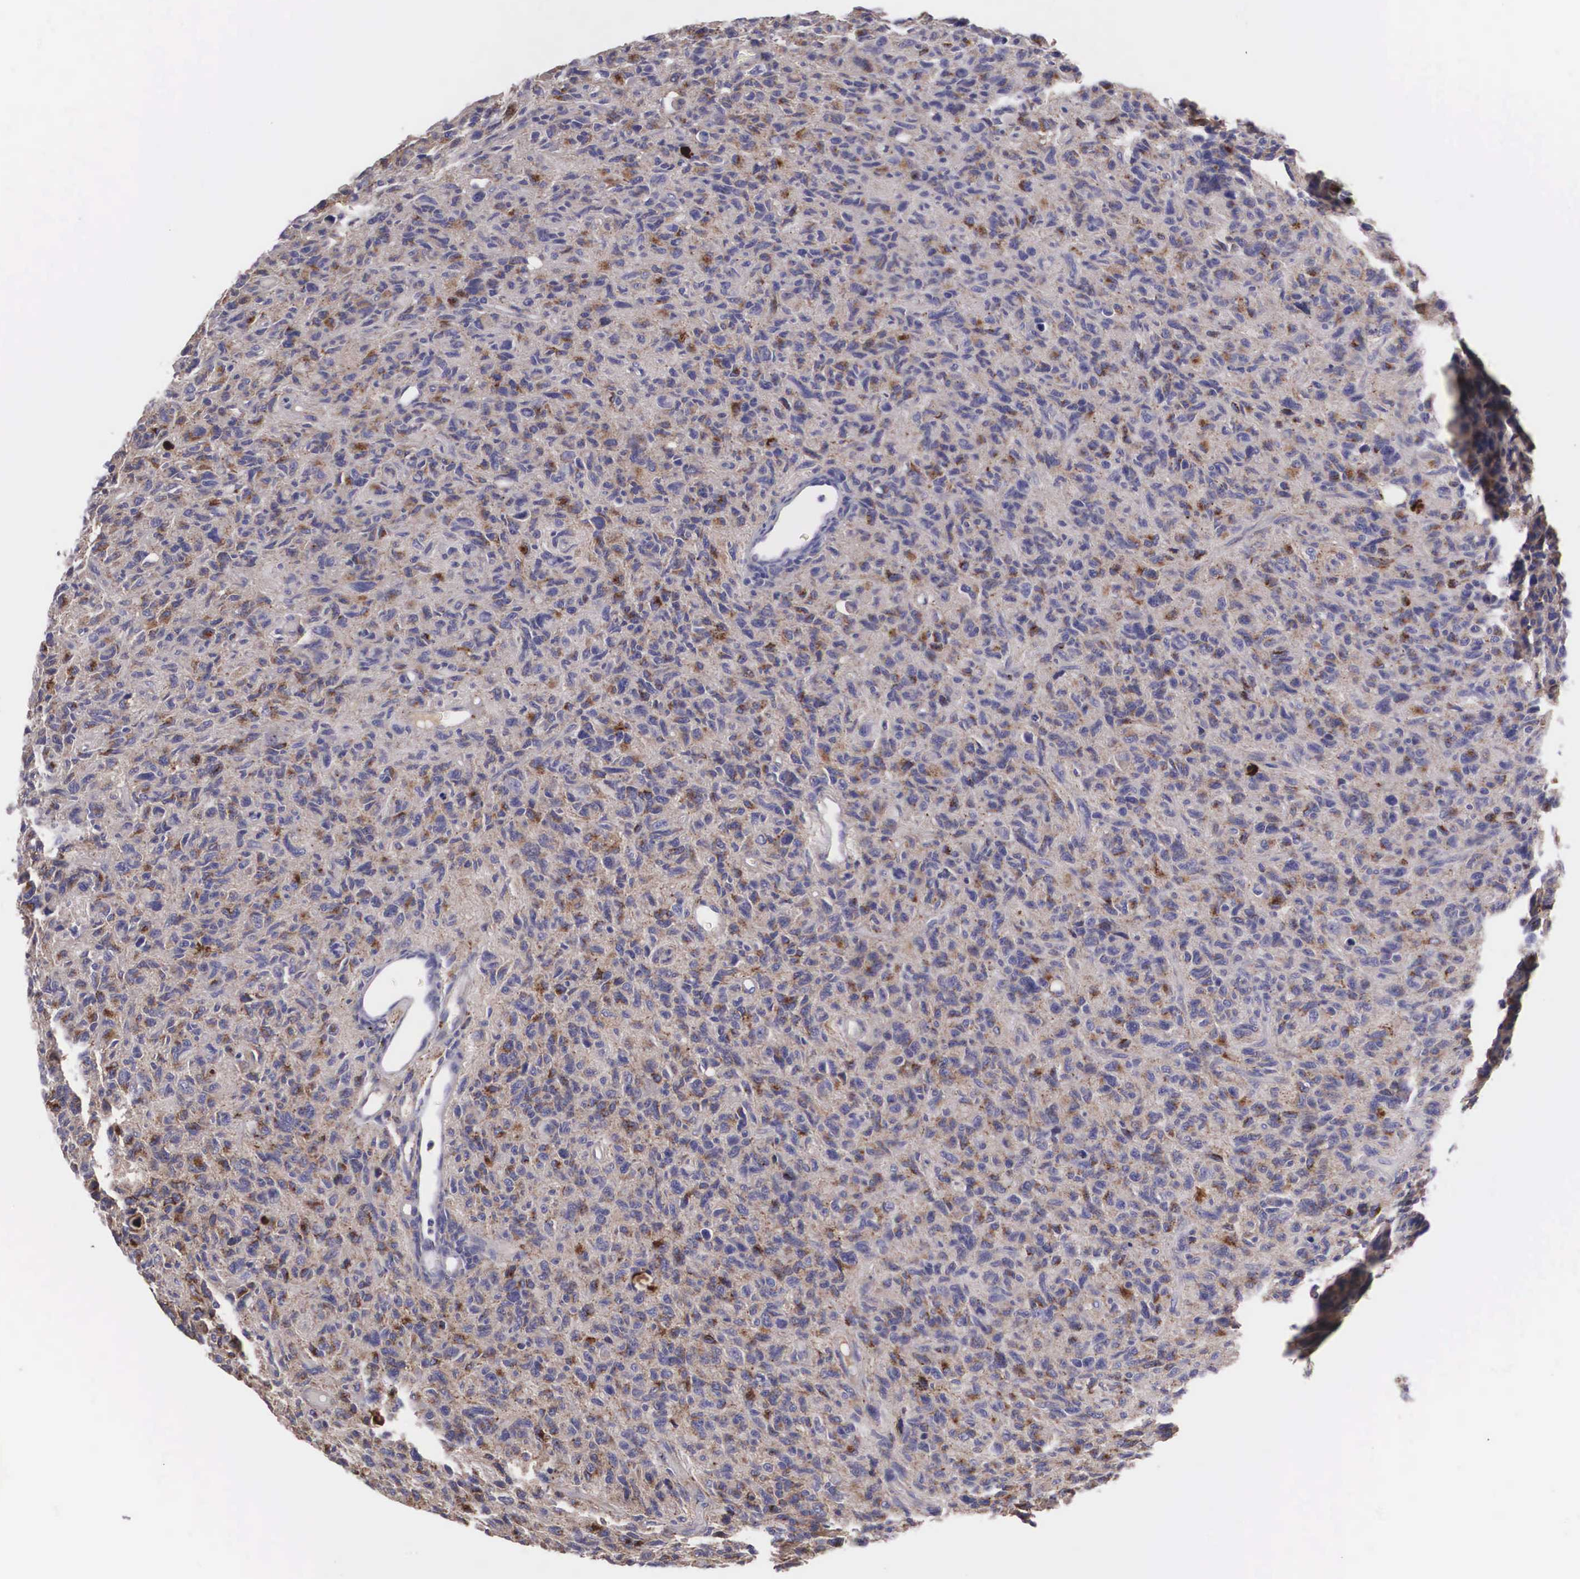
{"staining": {"intensity": "moderate", "quantity": "25%-75%", "location": "cytoplasmic/membranous"}, "tissue": "glioma", "cell_type": "Tumor cells", "image_type": "cancer", "snomed": [{"axis": "morphology", "description": "Glioma, malignant, High grade"}, {"axis": "topography", "description": "Brain"}], "caption": "The micrograph reveals a brown stain indicating the presence of a protein in the cytoplasmic/membranous of tumor cells in malignant glioma (high-grade). (brown staining indicates protein expression, while blue staining denotes nuclei).", "gene": "CLU", "patient": {"sex": "female", "age": 60}}